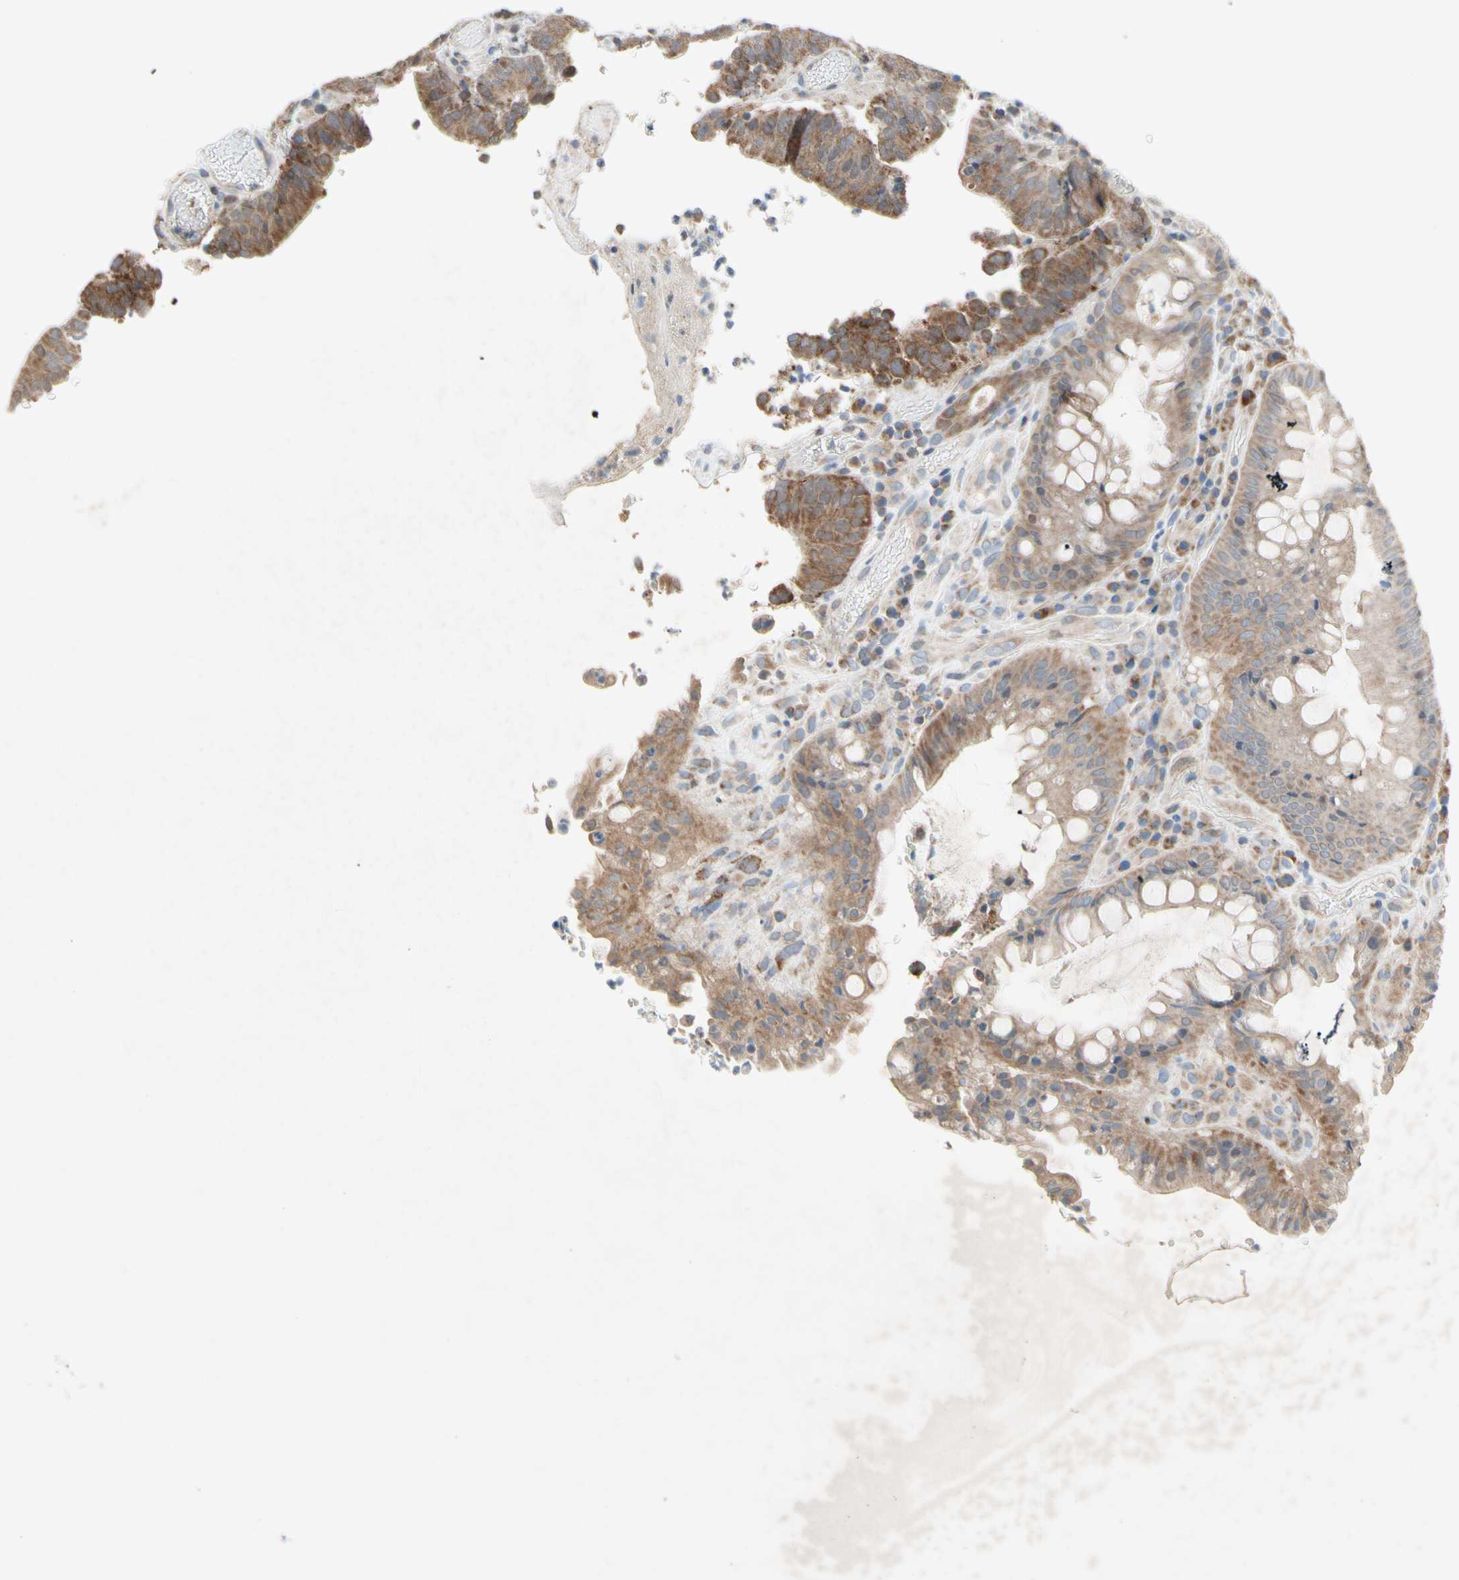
{"staining": {"intensity": "moderate", "quantity": ">75%", "location": "cytoplasmic/membranous"}, "tissue": "colorectal cancer", "cell_type": "Tumor cells", "image_type": "cancer", "snomed": [{"axis": "morphology", "description": "Adenocarcinoma, NOS"}, {"axis": "topography", "description": "Rectum"}], "caption": "The immunohistochemical stain highlights moderate cytoplasmic/membranous positivity in tumor cells of adenocarcinoma (colorectal) tissue.", "gene": "MFF", "patient": {"sex": "male", "age": 72}}